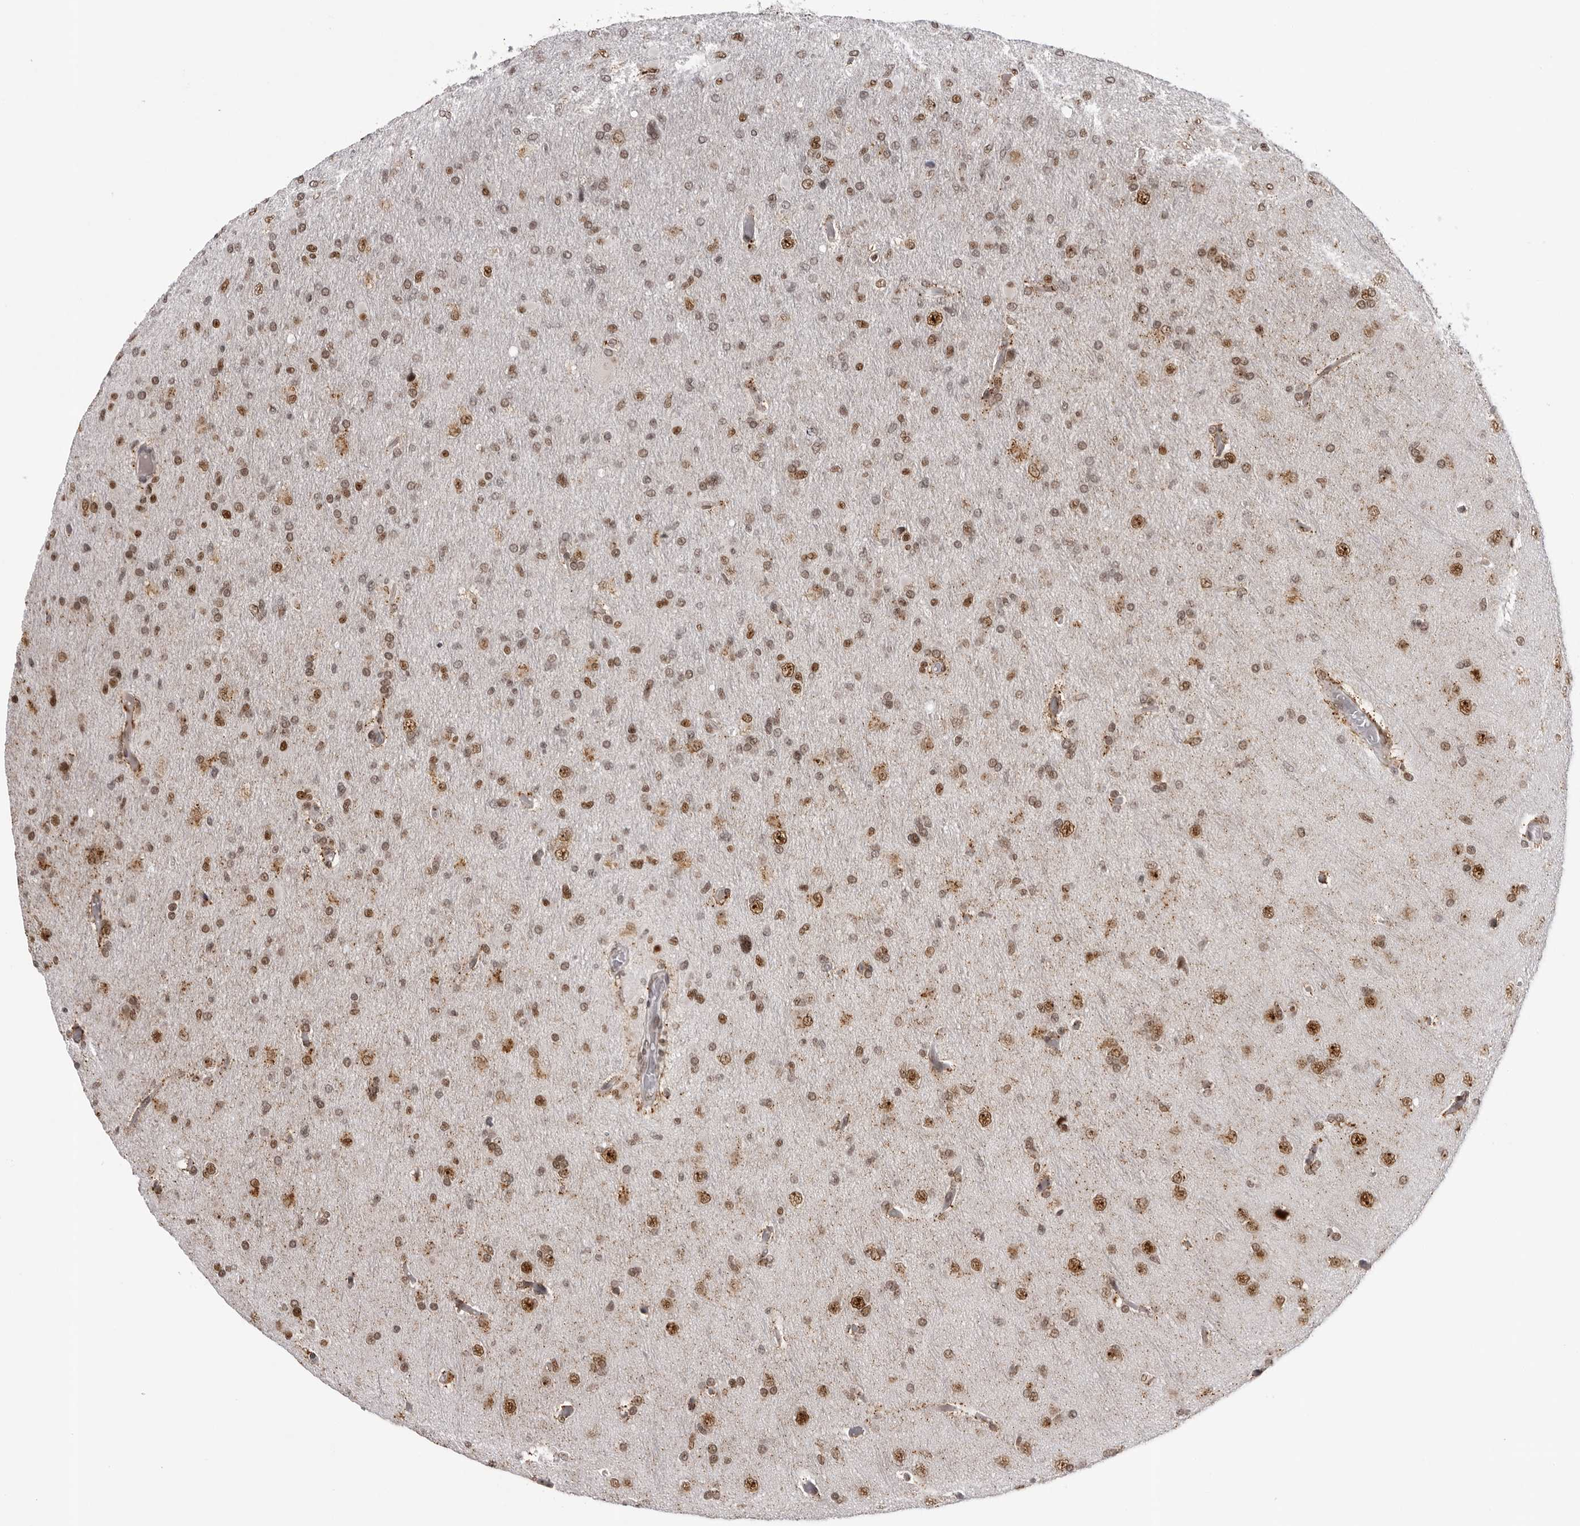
{"staining": {"intensity": "moderate", "quantity": ">75%", "location": "nuclear"}, "tissue": "glioma", "cell_type": "Tumor cells", "image_type": "cancer", "snomed": [{"axis": "morphology", "description": "Glioma, malignant, High grade"}, {"axis": "topography", "description": "Cerebral cortex"}], "caption": "Immunohistochemistry staining of glioma, which exhibits medium levels of moderate nuclear expression in about >75% of tumor cells indicating moderate nuclear protein positivity. The staining was performed using DAB (brown) for protein detection and nuclei were counterstained in hematoxylin (blue).", "gene": "HEXIM2", "patient": {"sex": "female", "age": 36}}